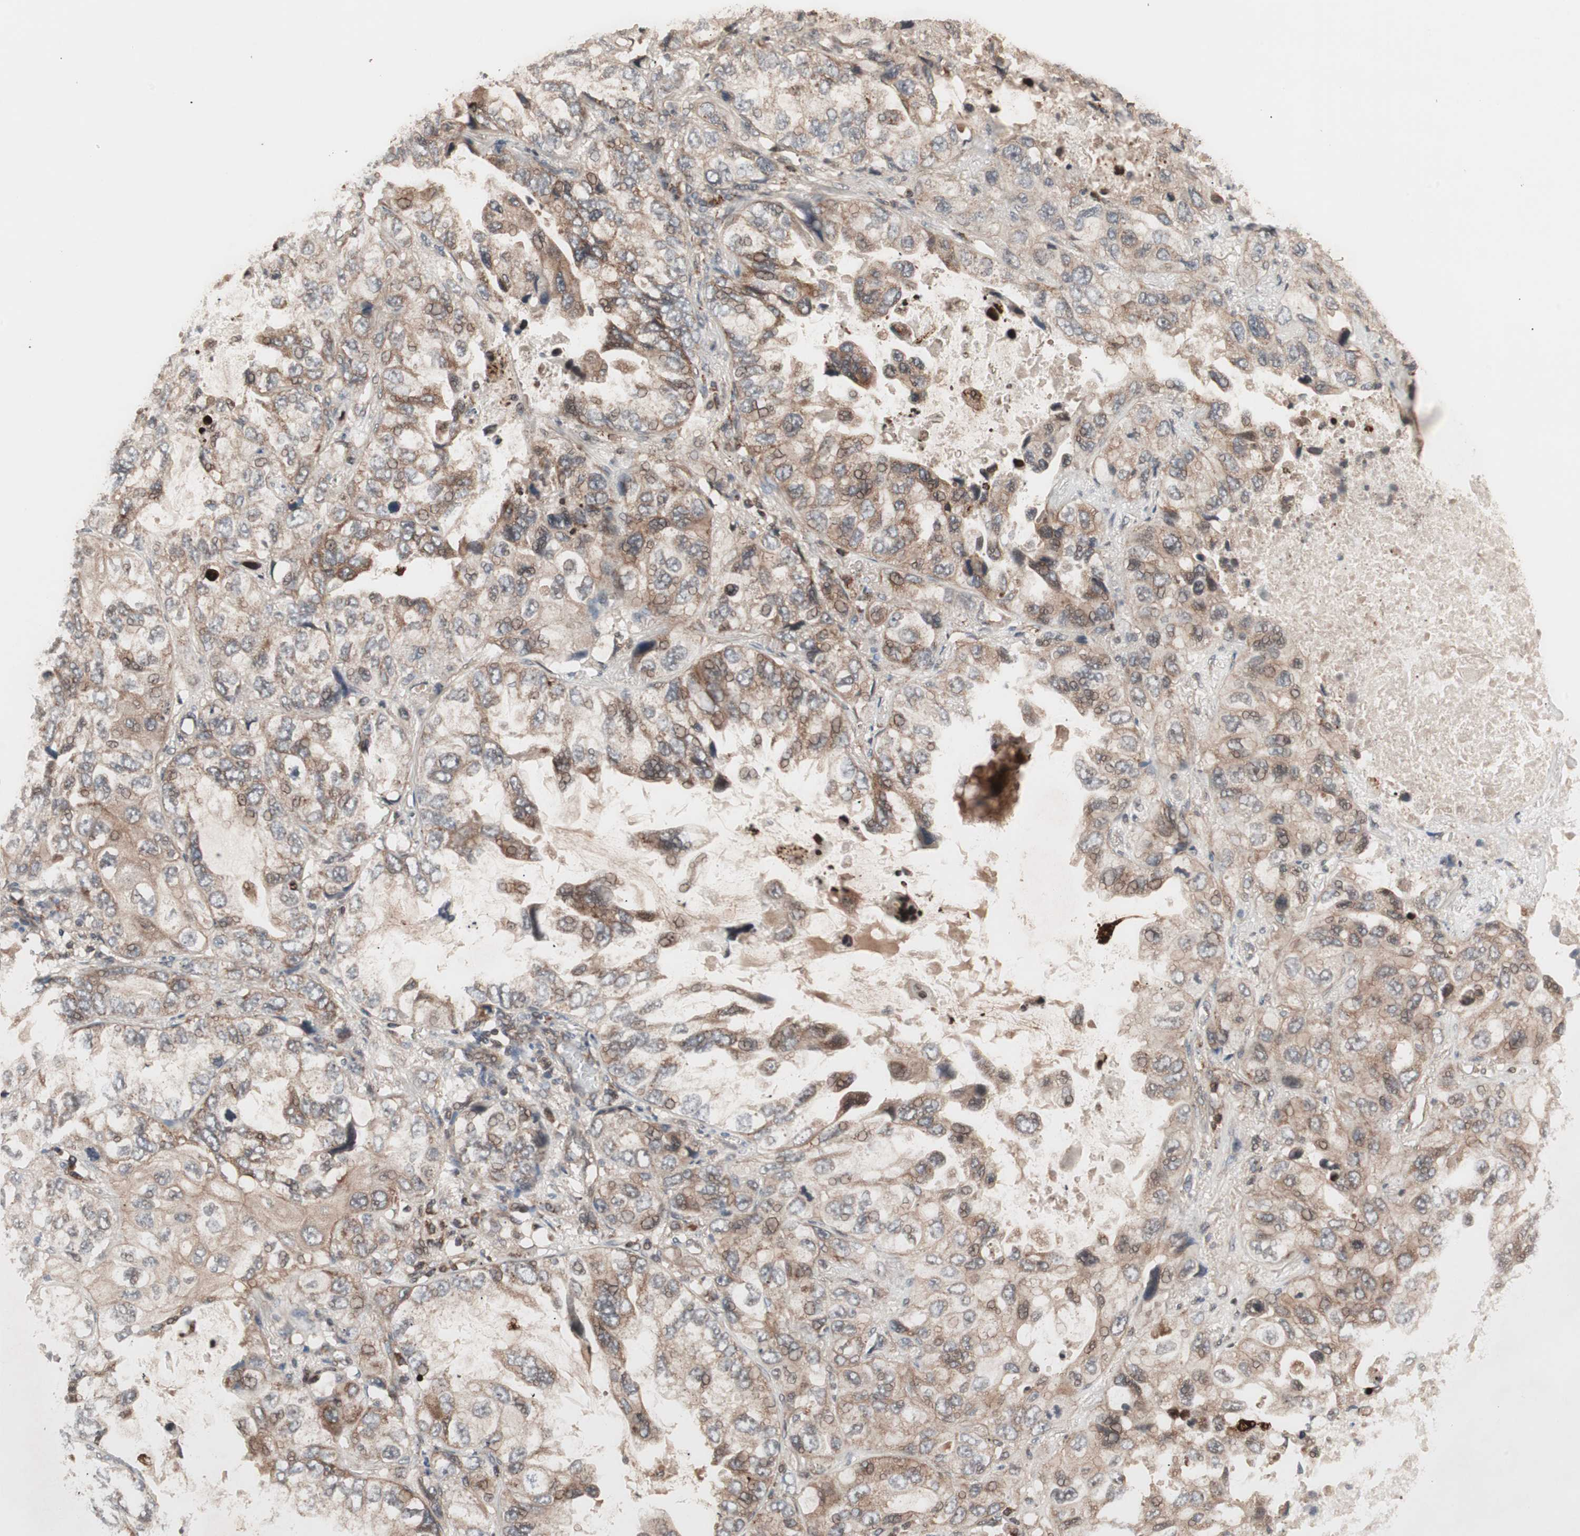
{"staining": {"intensity": "moderate", "quantity": ">75%", "location": "cytoplasmic/membranous"}, "tissue": "lung cancer", "cell_type": "Tumor cells", "image_type": "cancer", "snomed": [{"axis": "morphology", "description": "Squamous cell carcinoma, NOS"}, {"axis": "topography", "description": "Lung"}], "caption": "Brown immunohistochemical staining in lung cancer demonstrates moderate cytoplasmic/membranous staining in approximately >75% of tumor cells.", "gene": "NF2", "patient": {"sex": "female", "age": 73}}